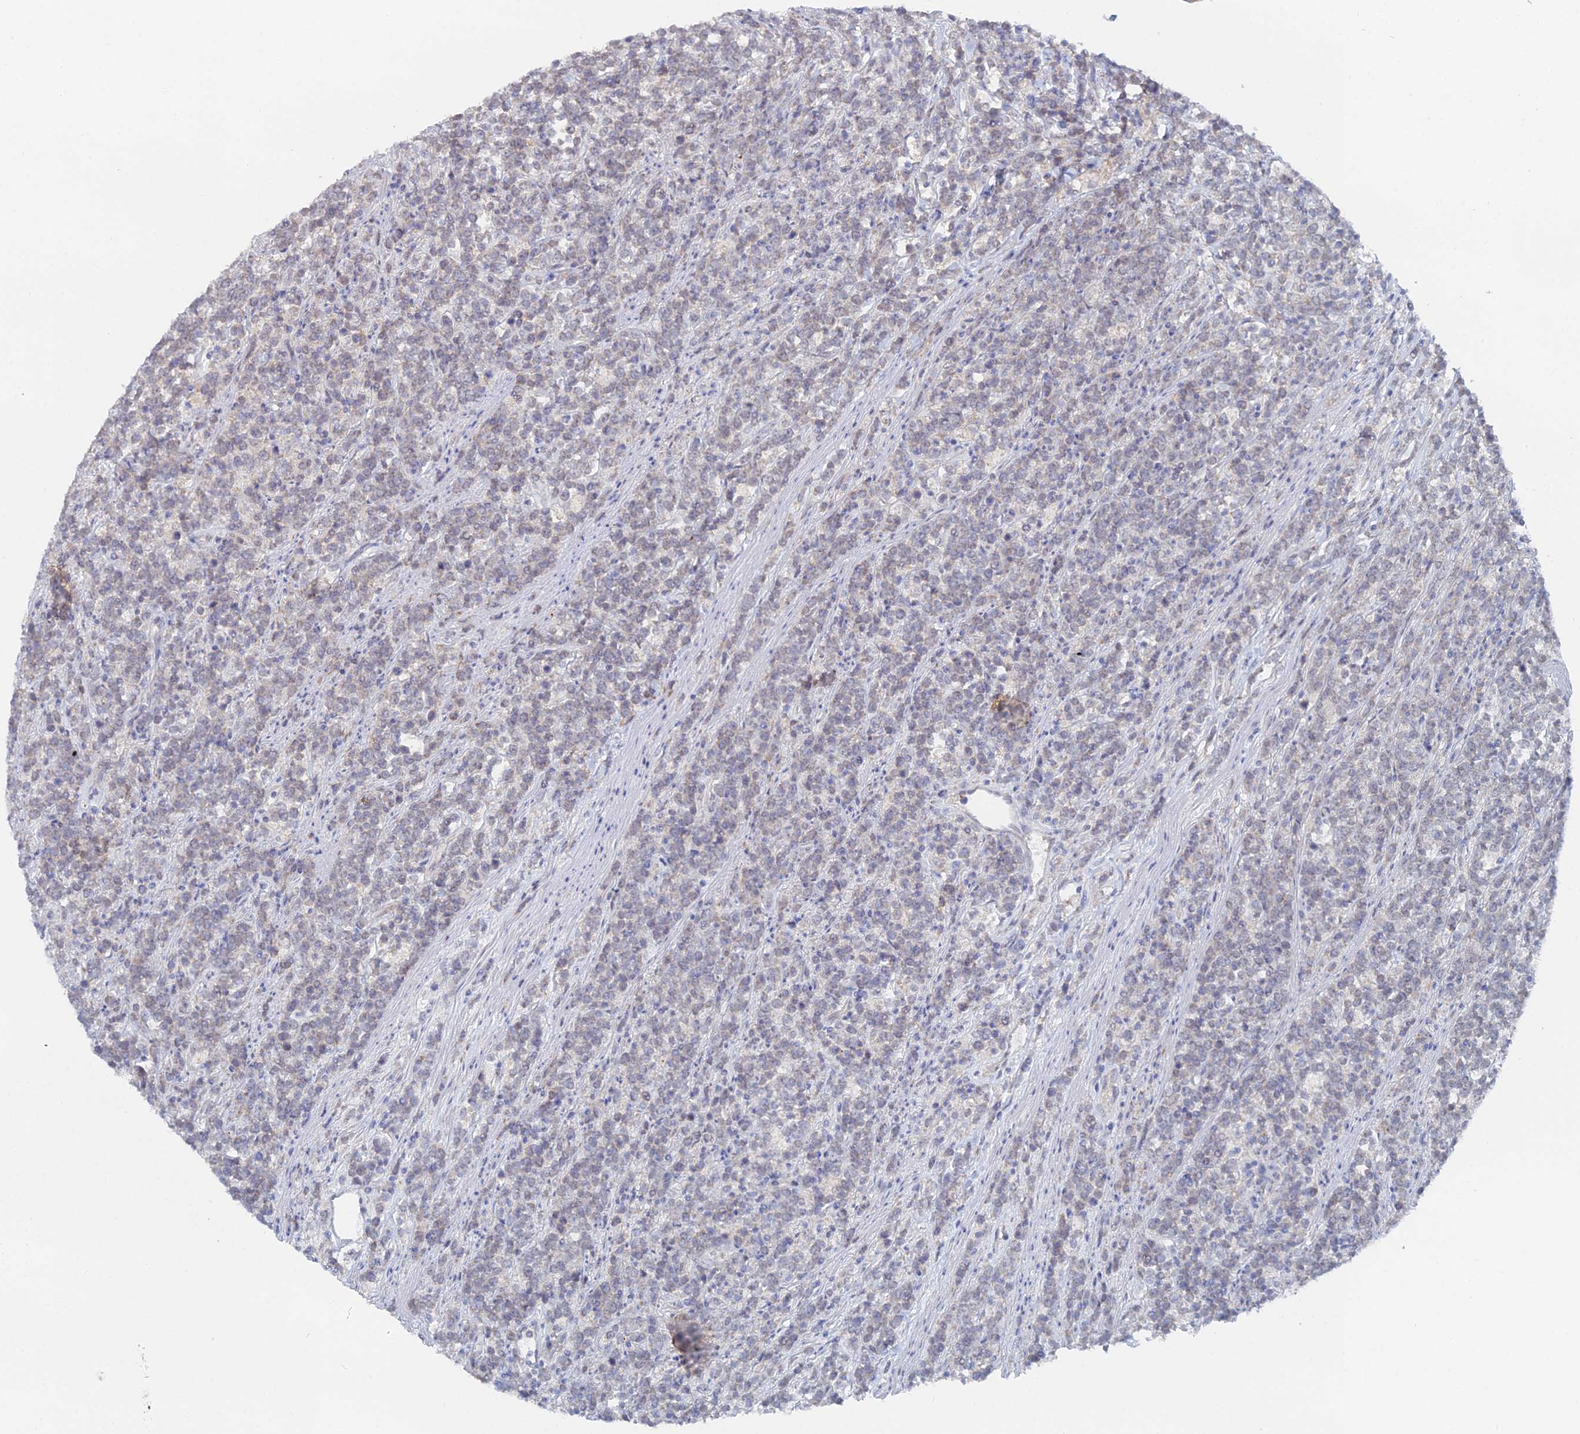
{"staining": {"intensity": "negative", "quantity": "none", "location": "none"}, "tissue": "lymphoma", "cell_type": "Tumor cells", "image_type": "cancer", "snomed": [{"axis": "morphology", "description": "Malignant lymphoma, non-Hodgkin's type, High grade"}, {"axis": "topography", "description": "Small intestine"}], "caption": "IHC micrograph of lymphoma stained for a protein (brown), which displays no staining in tumor cells.", "gene": "THAP4", "patient": {"sex": "male", "age": 8}}